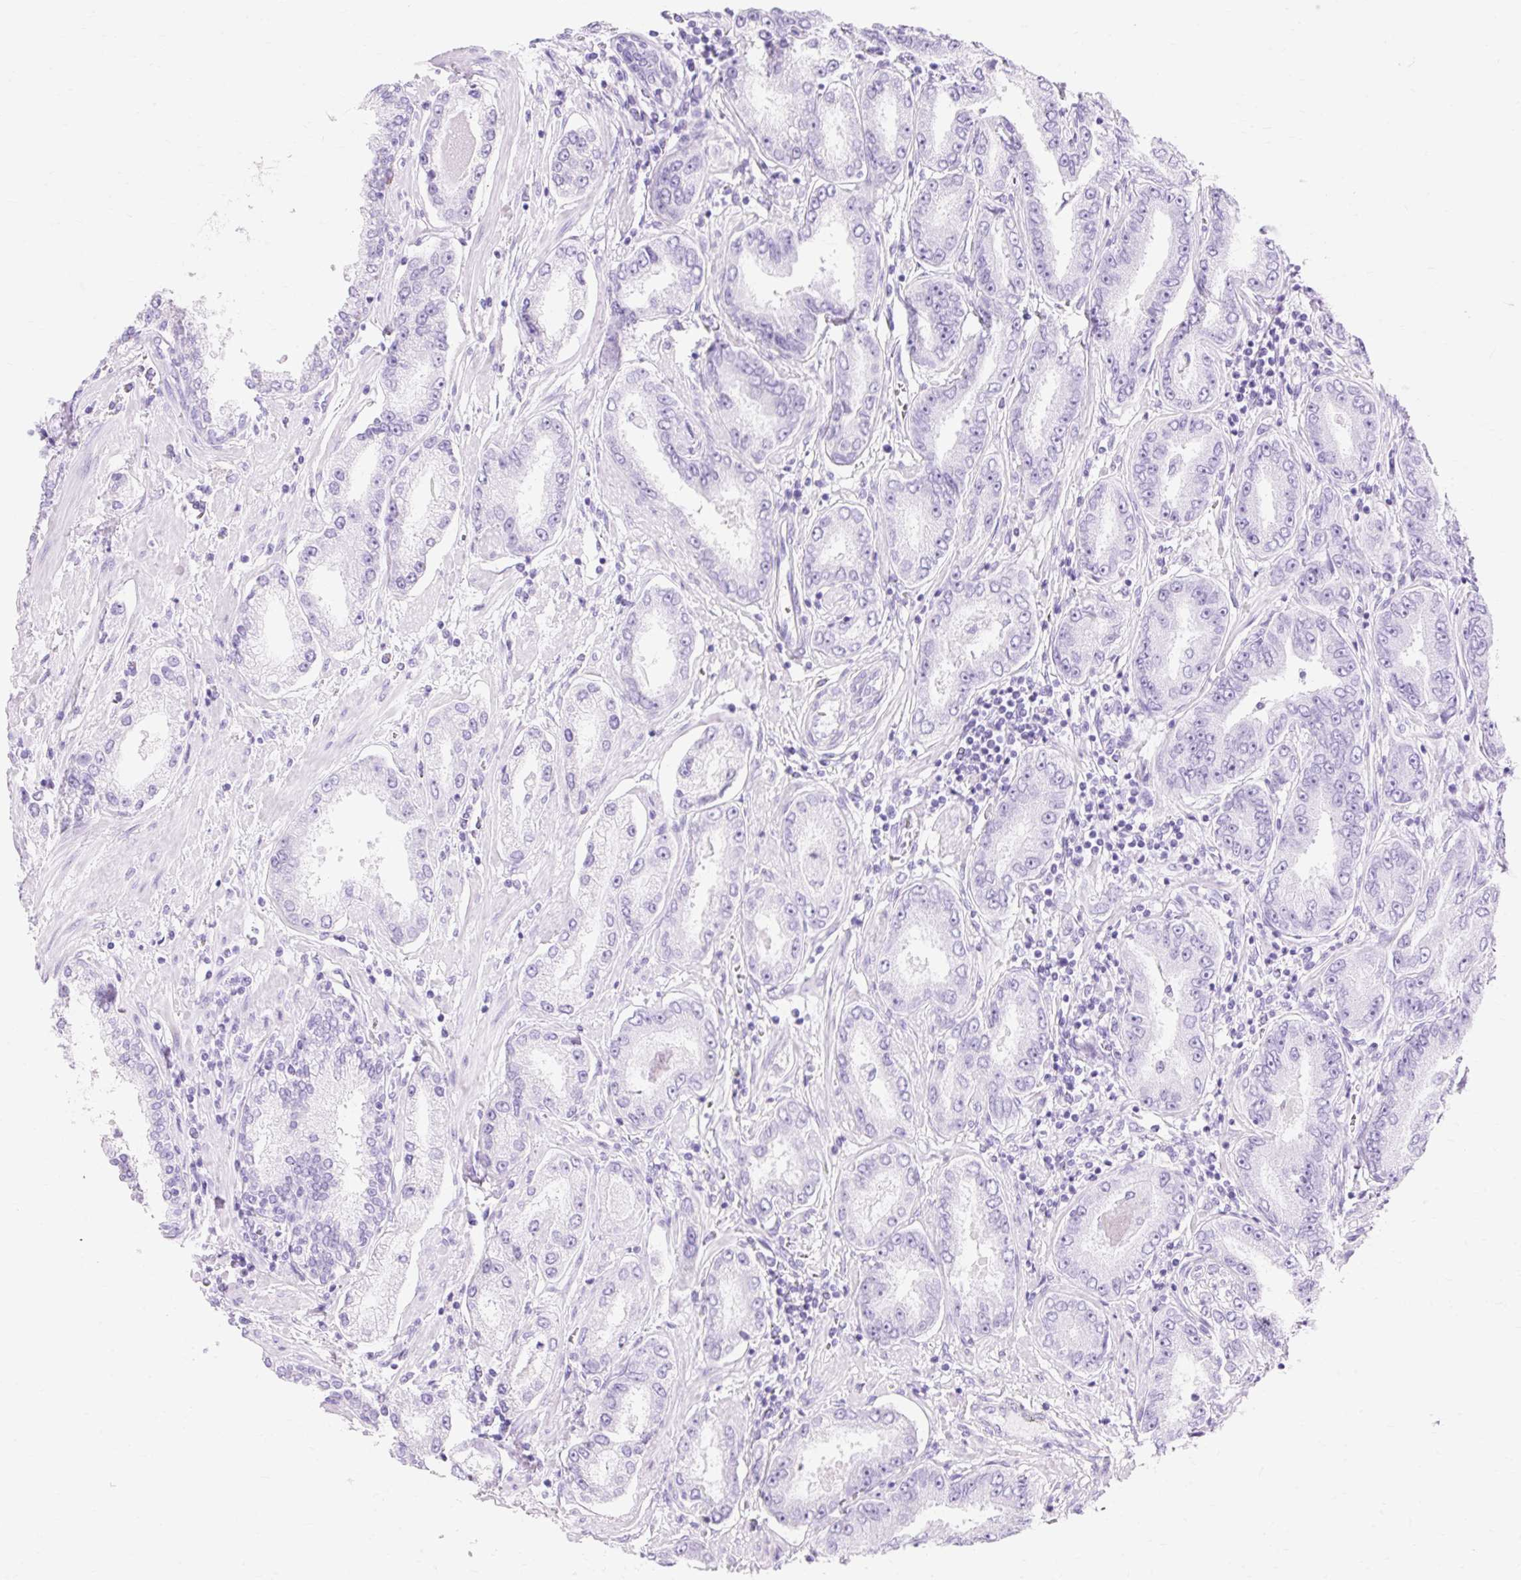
{"staining": {"intensity": "negative", "quantity": "none", "location": "none"}, "tissue": "prostate cancer", "cell_type": "Tumor cells", "image_type": "cancer", "snomed": [{"axis": "morphology", "description": "Adenocarcinoma, High grade"}, {"axis": "topography", "description": "Prostate"}], "caption": "This image is of prostate cancer (adenocarcinoma (high-grade)) stained with immunohistochemistry (IHC) to label a protein in brown with the nuclei are counter-stained blue. There is no positivity in tumor cells.", "gene": "MBP", "patient": {"sex": "male", "age": 72}}